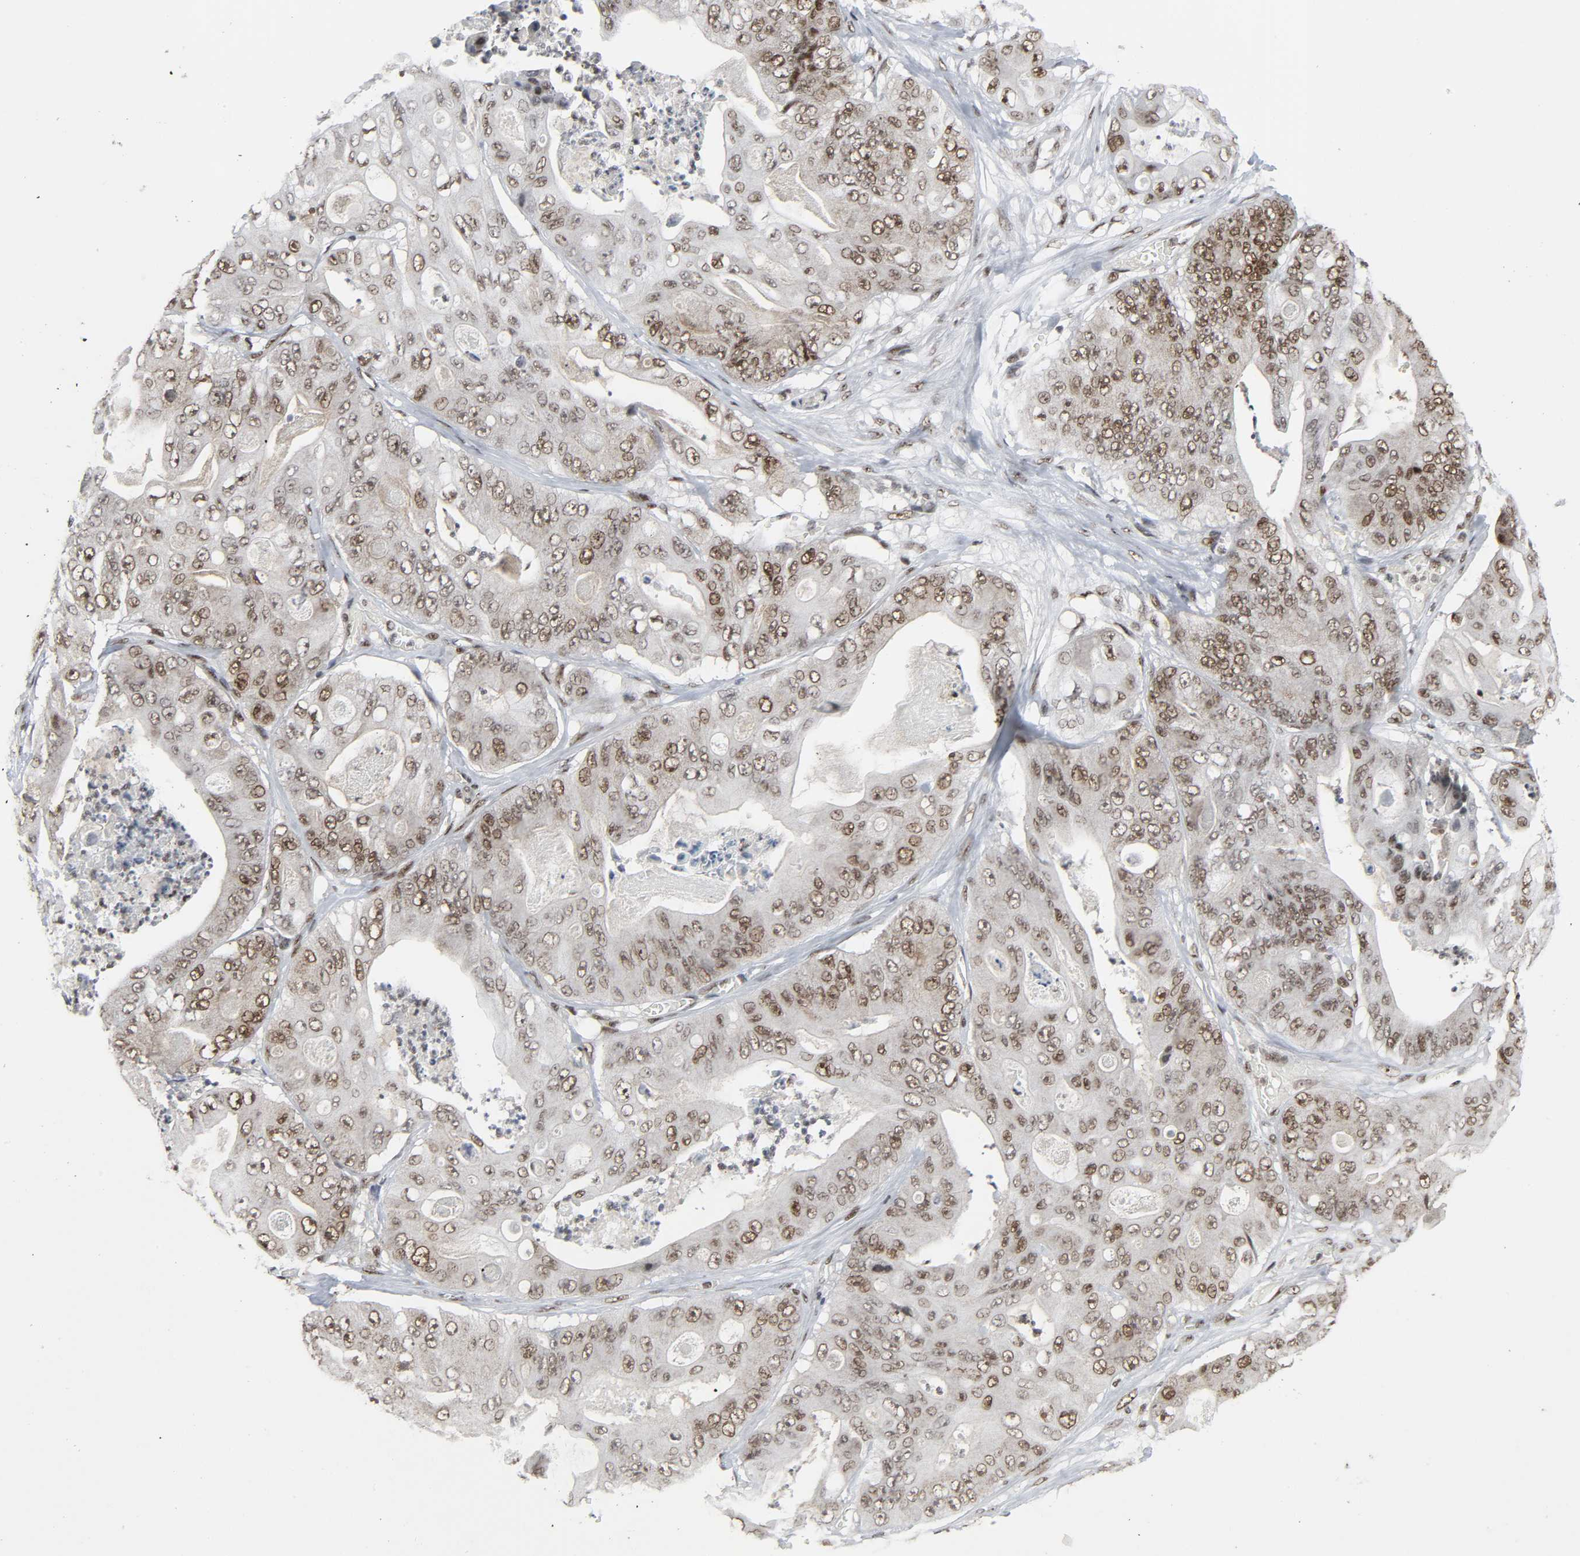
{"staining": {"intensity": "strong", "quantity": ">75%", "location": "nuclear"}, "tissue": "stomach cancer", "cell_type": "Tumor cells", "image_type": "cancer", "snomed": [{"axis": "morphology", "description": "Adenocarcinoma, NOS"}, {"axis": "topography", "description": "Stomach"}], "caption": "IHC staining of adenocarcinoma (stomach), which reveals high levels of strong nuclear expression in approximately >75% of tumor cells indicating strong nuclear protein positivity. The staining was performed using DAB (3,3'-diaminobenzidine) (brown) for protein detection and nuclei were counterstained in hematoxylin (blue).", "gene": "CDK7", "patient": {"sex": "female", "age": 73}}